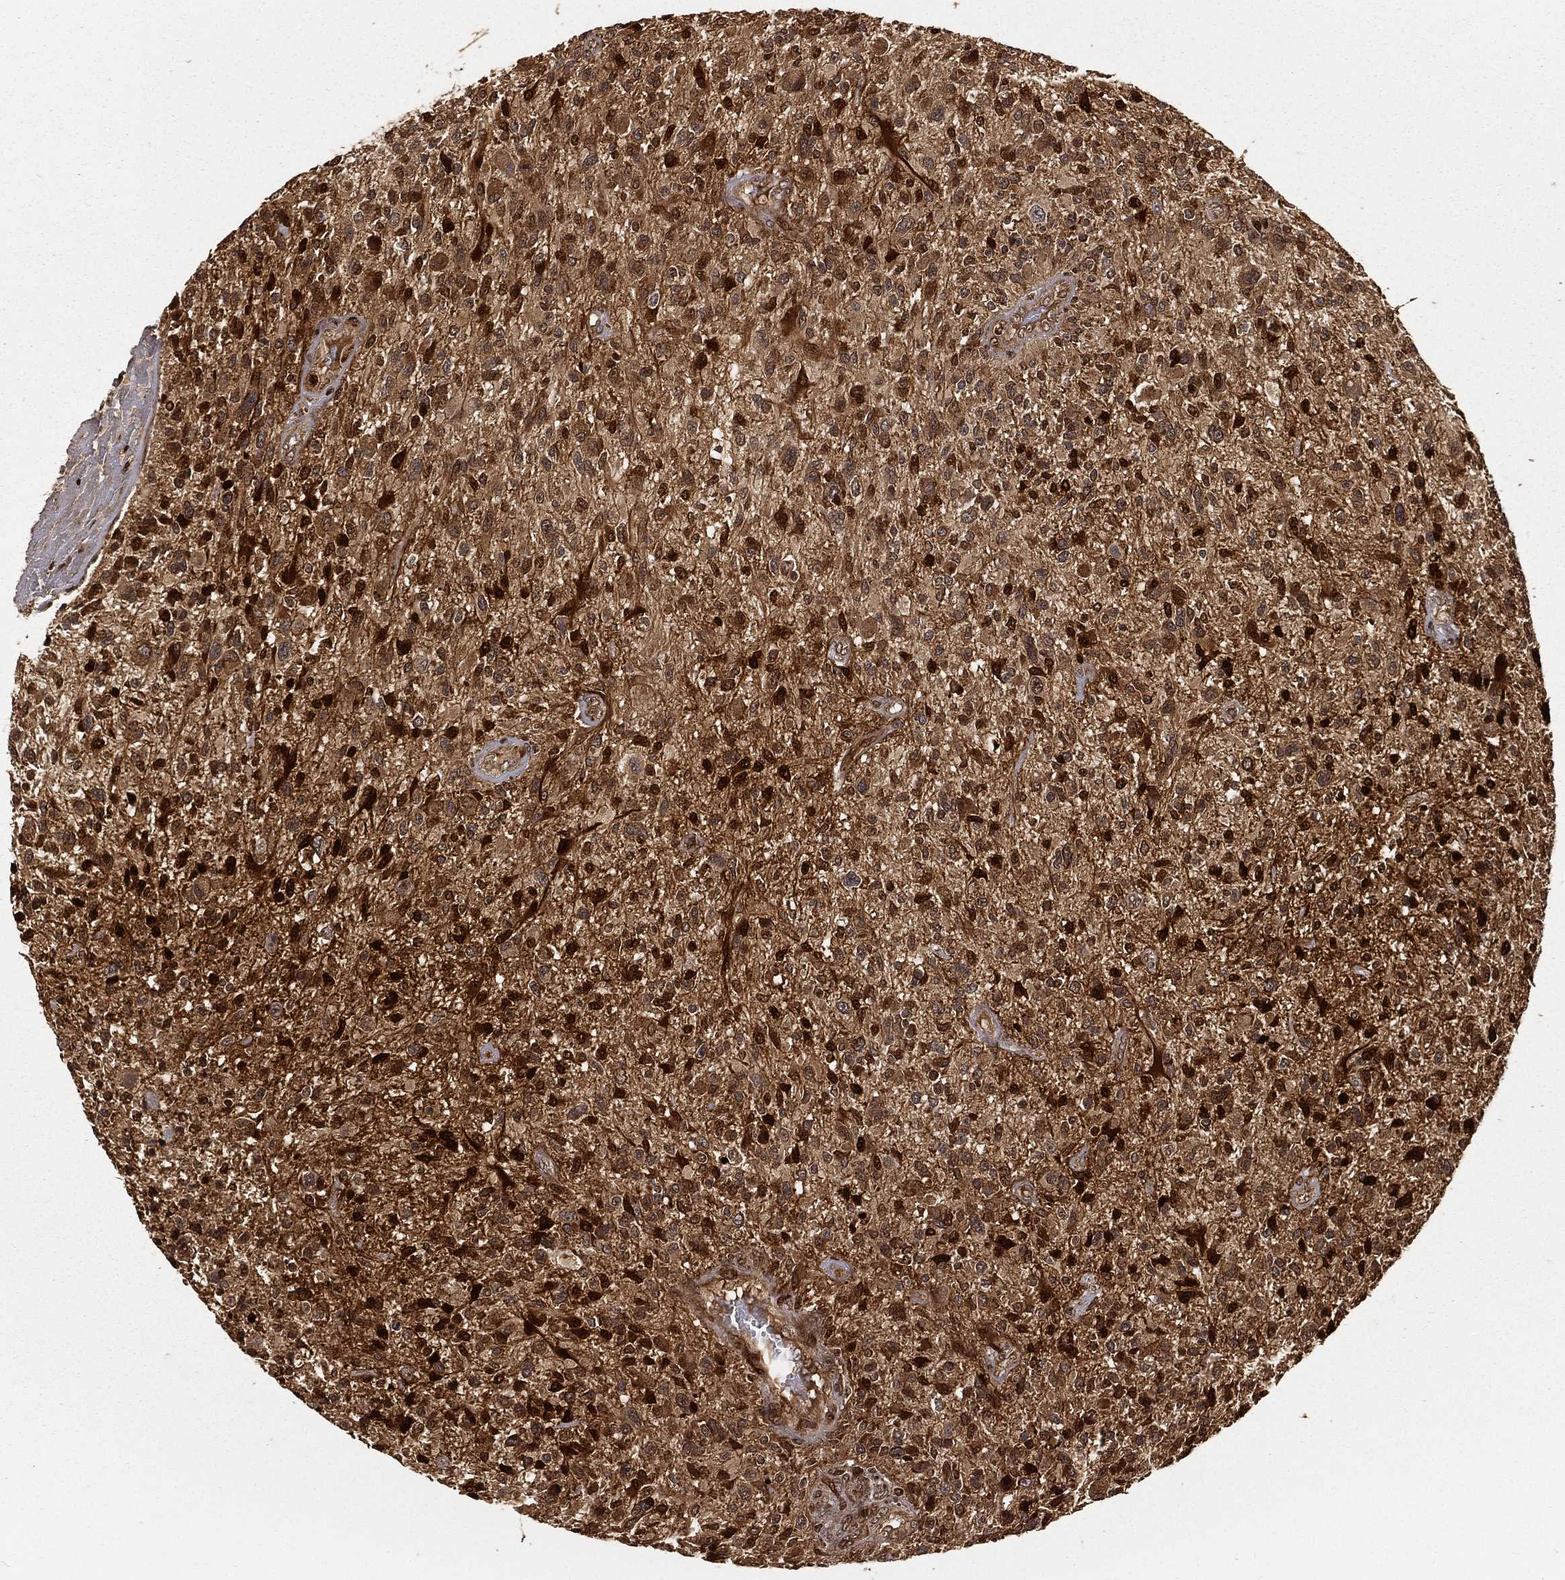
{"staining": {"intensity": "strong", "quantity": ">75%", "location": "cytoplasmic/membranous,nuclear"}, "tissue": "glioma", "cell_type": "Tumor cells", "image_type": "cancer", "snomed": [{"axis": "morphology", "description": "Glioma, malignant, High grade"}, {"axis": "topography", "description": "Brain"}], "caption": "Glioma tissue demonstrates strong cytoplasmic/membranous and nuclear staining in approximately >75% of tumor cells", "gene": "MAPK1", "patient": {"sex": "male", "age": 47}}